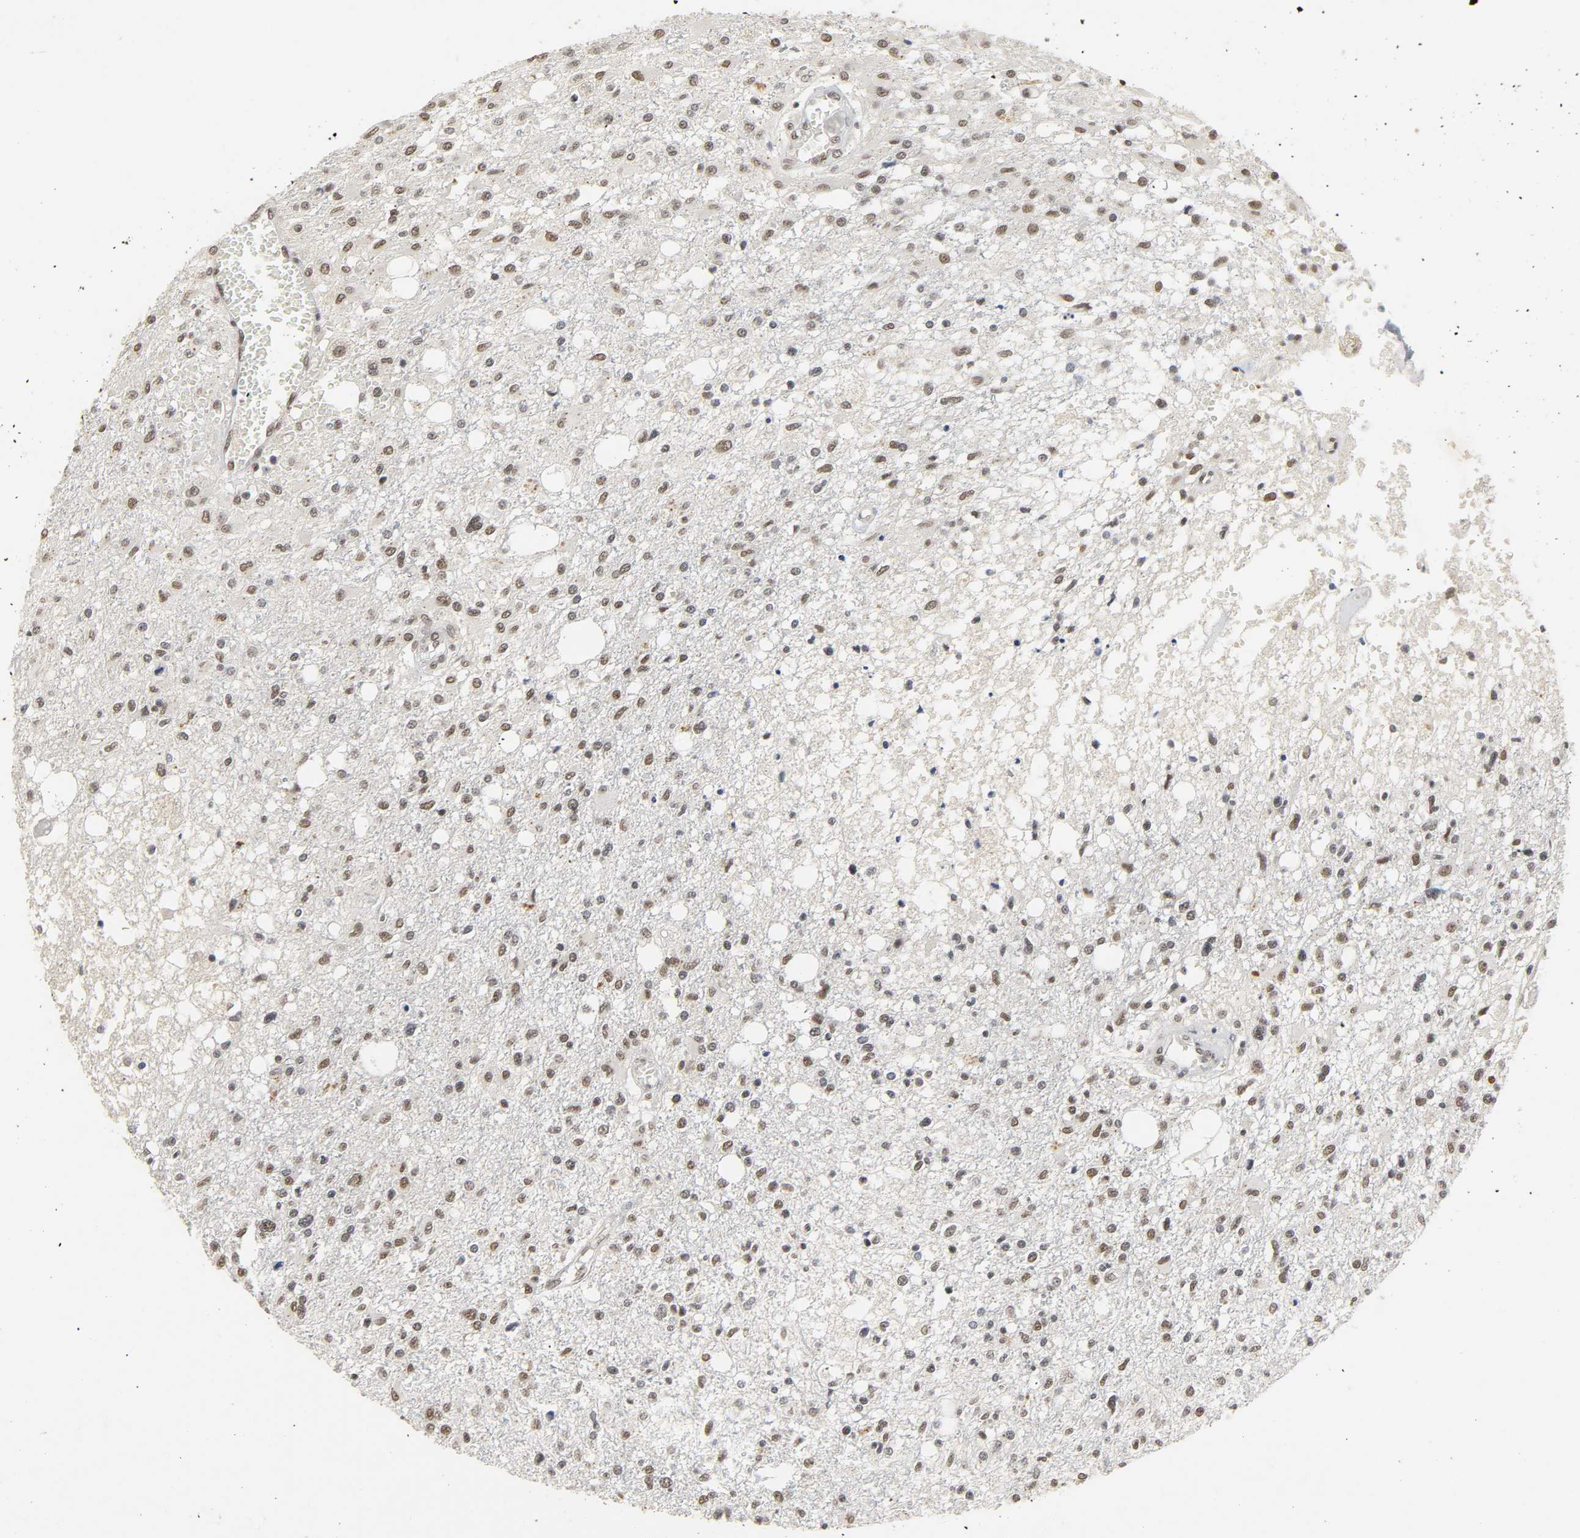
{"staining": {"intensity": "moderate", "quantity": ">75%", "location": "nuclear"}, "tissue": "glioma", "cell_type": "Tumor cells", "image_type": "cancer", "snomed": [{"axis": "morphology", "description": "Glioma, malignant, High grade"}, {"axis": "topography", "description": "Cerebral cortex"}], "caption": "A medium amount of moderate nuclear staining is seen in approximately >75% of tumor cells in malignant high-grade glioma tissue. The protein is shown in brown color, while the nuclei are stained blue.", "gene": "NCOA6", "patient": {"sex": "male", "age": 76}}